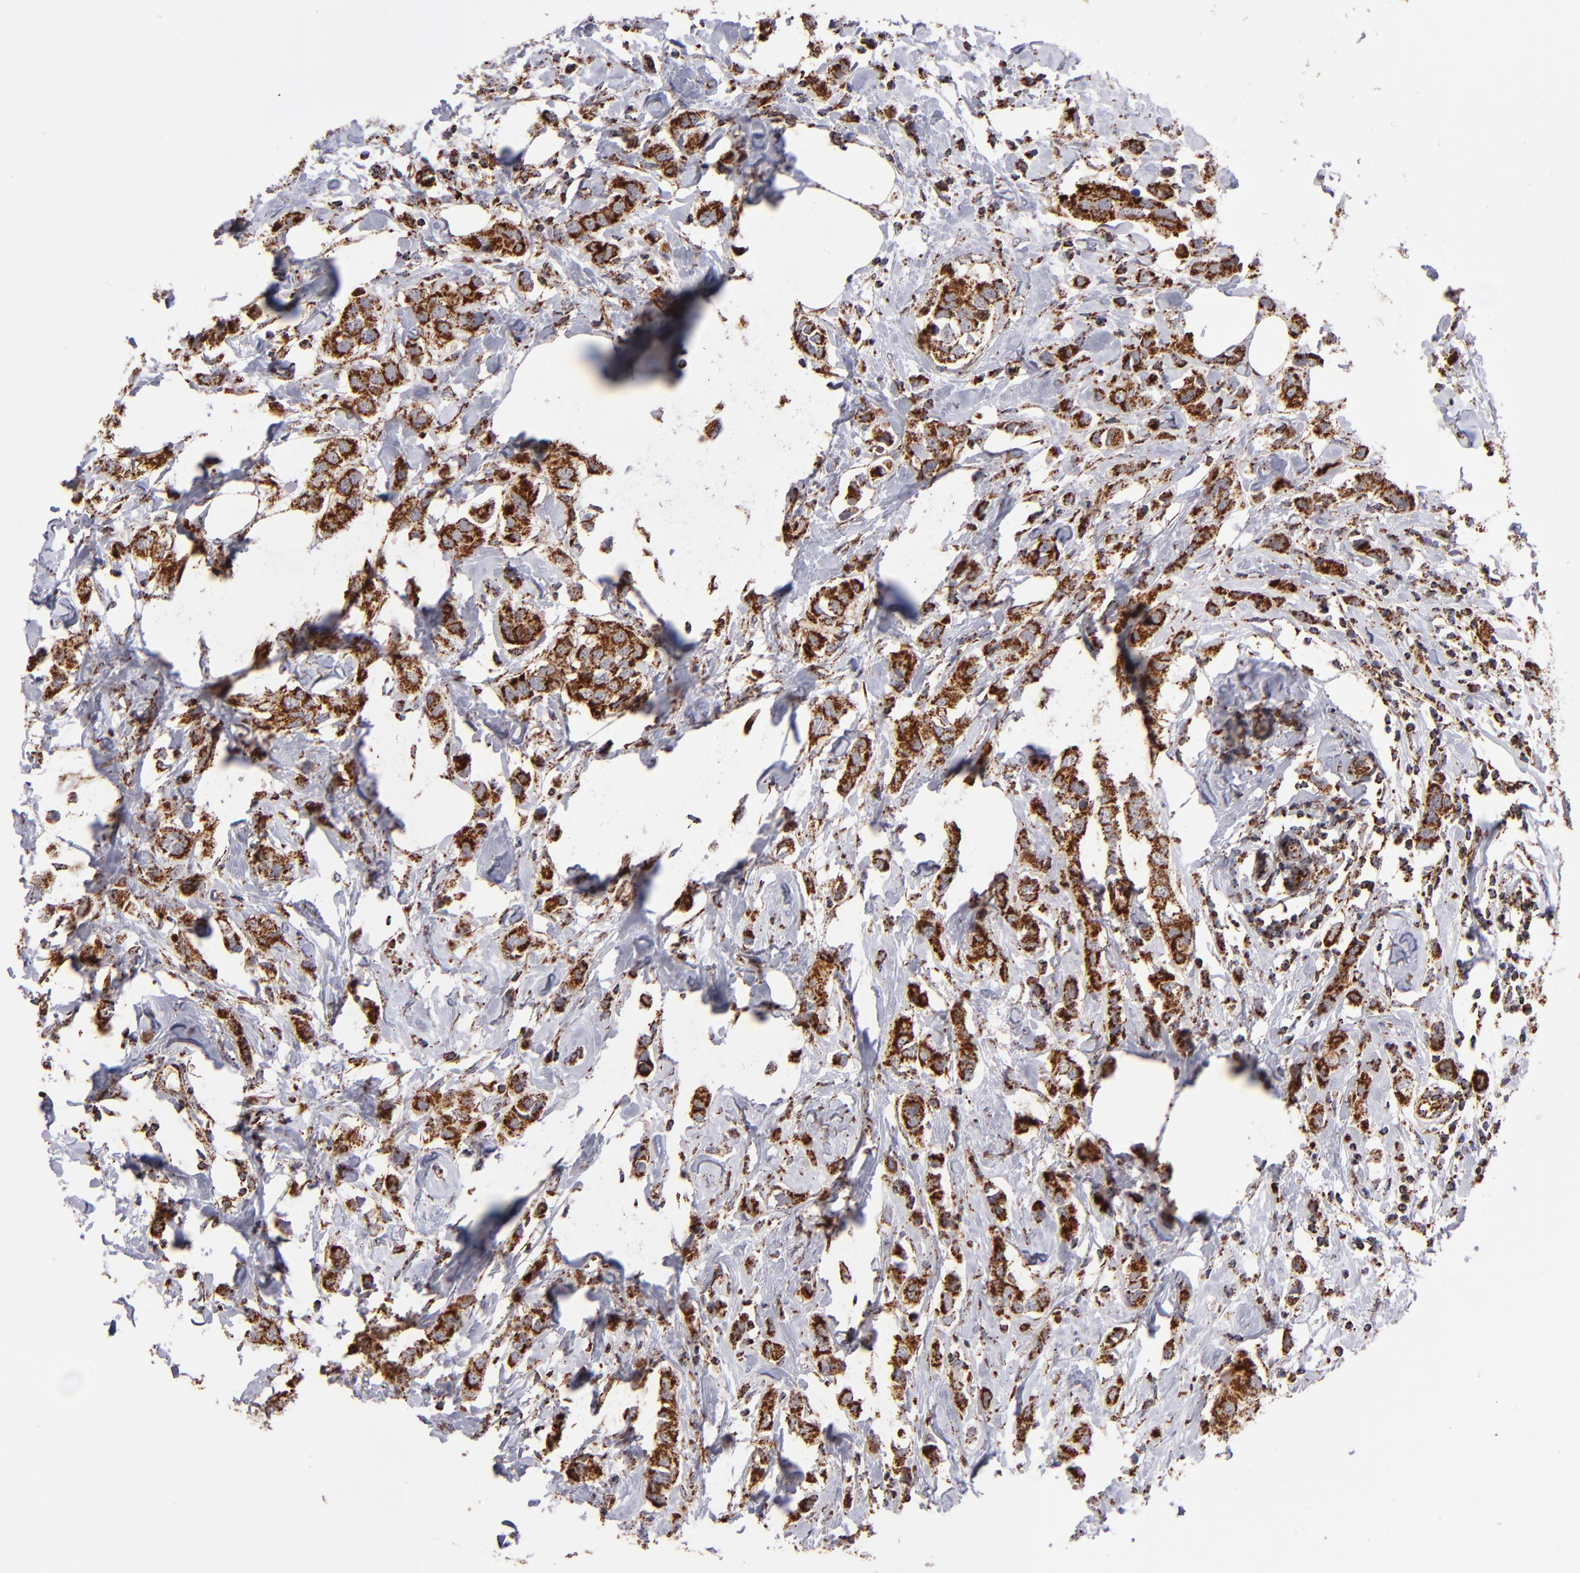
{"staining": {"intensity": "moderate", "quantity": ">75%", "location": "cytoplasmic/membranous"}, "tissue": "breast cancer", "cell_type": "Tumor cells", "image_type": "cancer", "snomed": [{"axis": "morphology", "description": "Normal tissue, NOS"}, {"axis": "morphology", "description": "Duct carcinoma"}, {"axis": "topography", "description": "Breast"}], "caption": "Approximately >75% of tumor cells in breast cancer reveal moderate cytoplasmic/membranous protein positivity as visualized by brown immunohistochemical staining.", "gene": "DLST", "patient": {"sex": "female", "age": 50}}